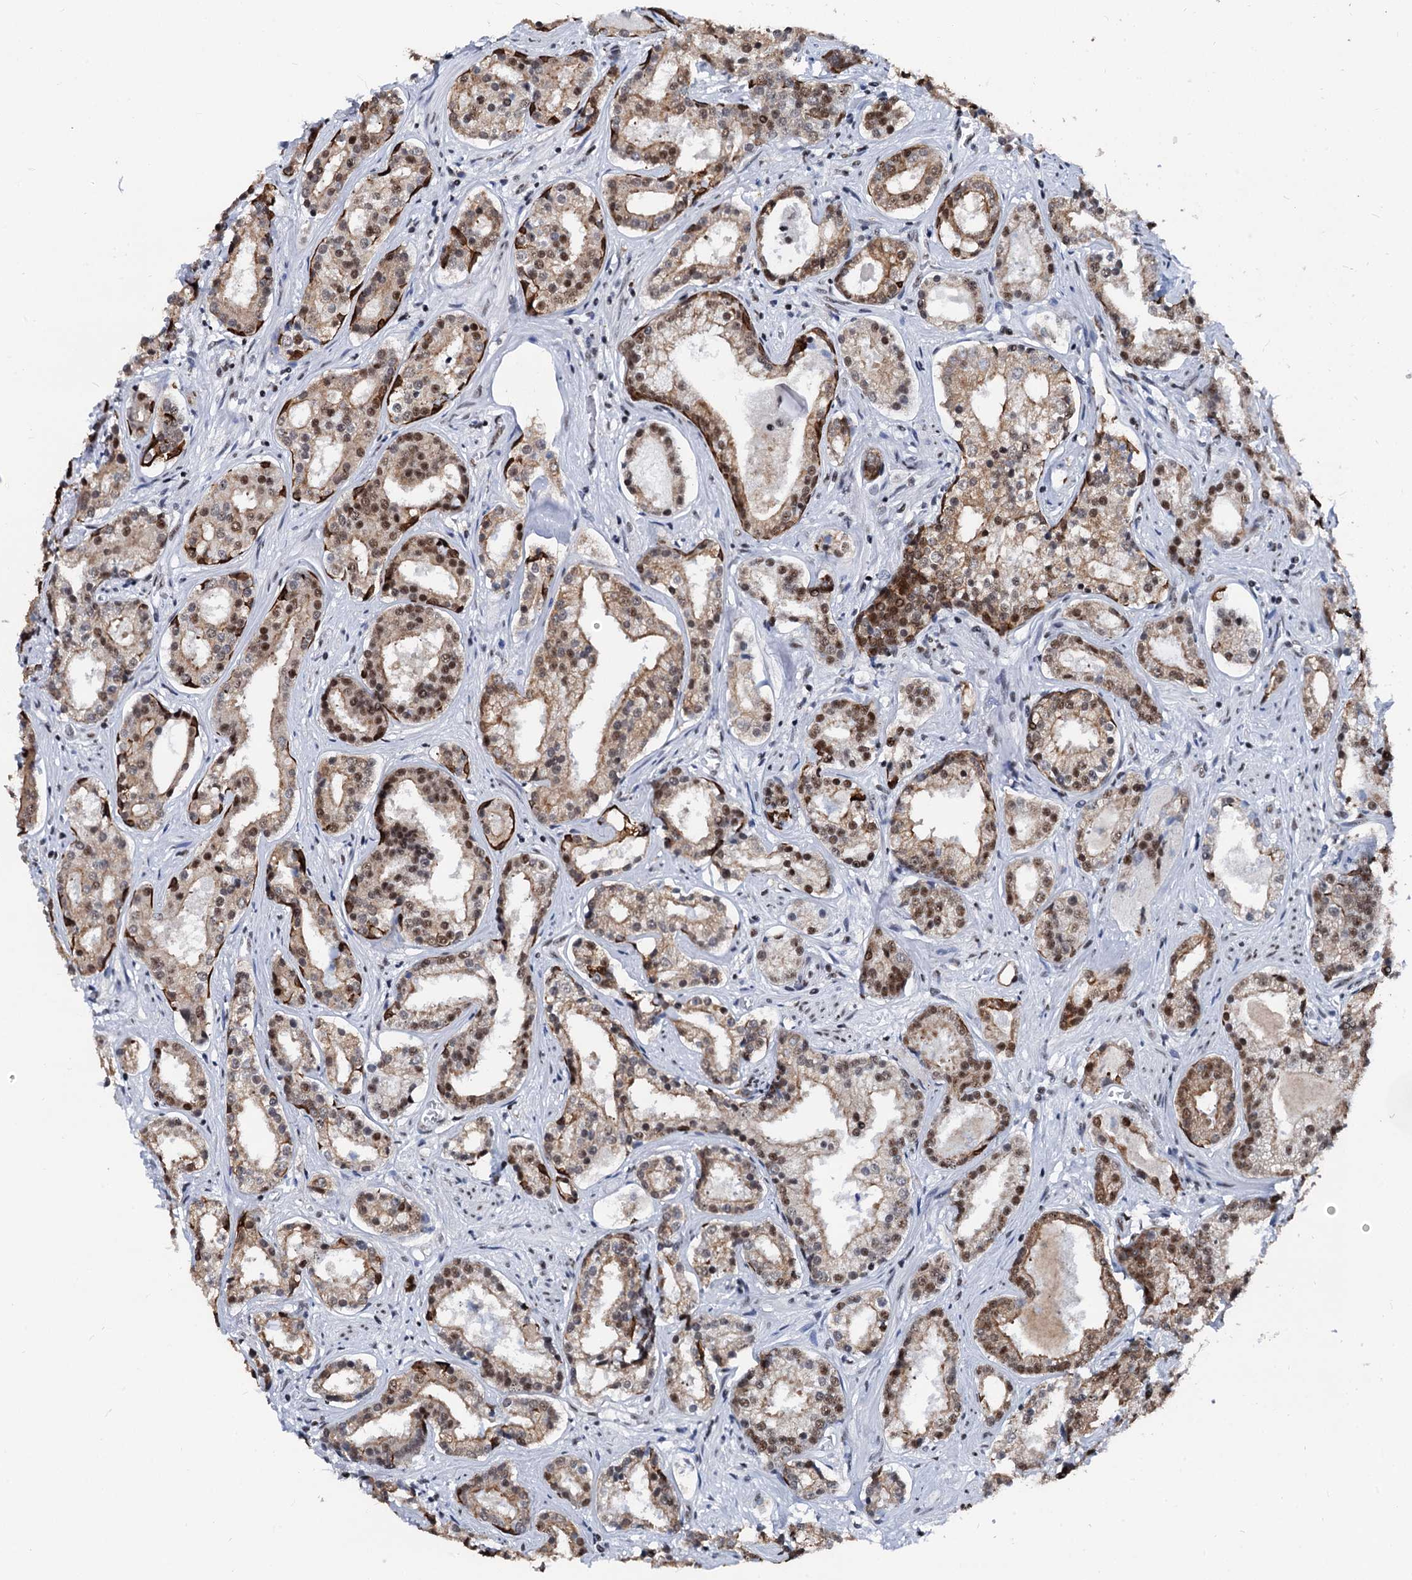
{"staining": {"intensity": "moderate", "quantity": ">75%", "location": "nuclear"}, "tissue": "prostate cancer", "cell_type": "Tumor cells", "image_type": "cancer", "snomed": [{"axis": "morphology", "description": "Adenocarcinoma, High grade"}, {"axis": "topography", "description": "Prostate"}], "caption": "Immunohistochemistry of human prostate cancer (adenocarcinoma (high-grade)) exhibits medium levels of moderate nuclear staining in approximately >75% of tumor cells. Ihc stains the protein in brown and the nuclei are stained blue.", "gene": "DDX23", "patient": {"sex": "male", "age": 58}}